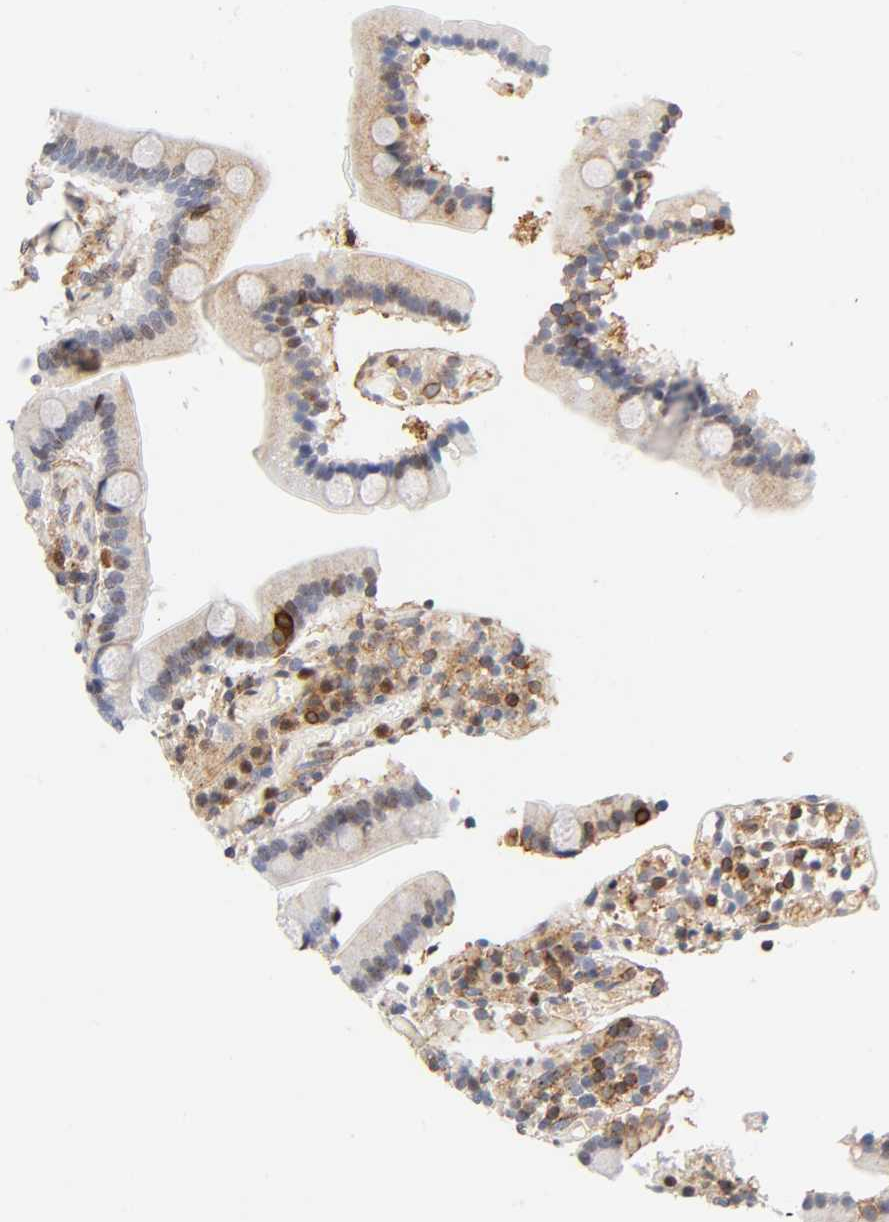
{"staining": {"intensity": "weak", "quantity": ">75%", "location": "cytoplasmic/membranous"}, "tissue": "duodenum", "cell_type": "Glandular cells", "image_type": "normal", "snomed": [{"axis": "morphology", "description": "Normal tissue, NOS"}, {"axis": "topography", "description": "Duodenum"}], "caption": "A high-resolution micrograph shows immunohistochemistry staining of normal duodenum, which reveals weak cytoplasmic/membranous positivity in approximately >75% of glandular cells. Using DAB (brown) and hematoxylin (blue) stains, captured at high magnification using brightfield microscopy.", "gene": "ANXA7", "patient": {"sex": "female", "age": 53}}